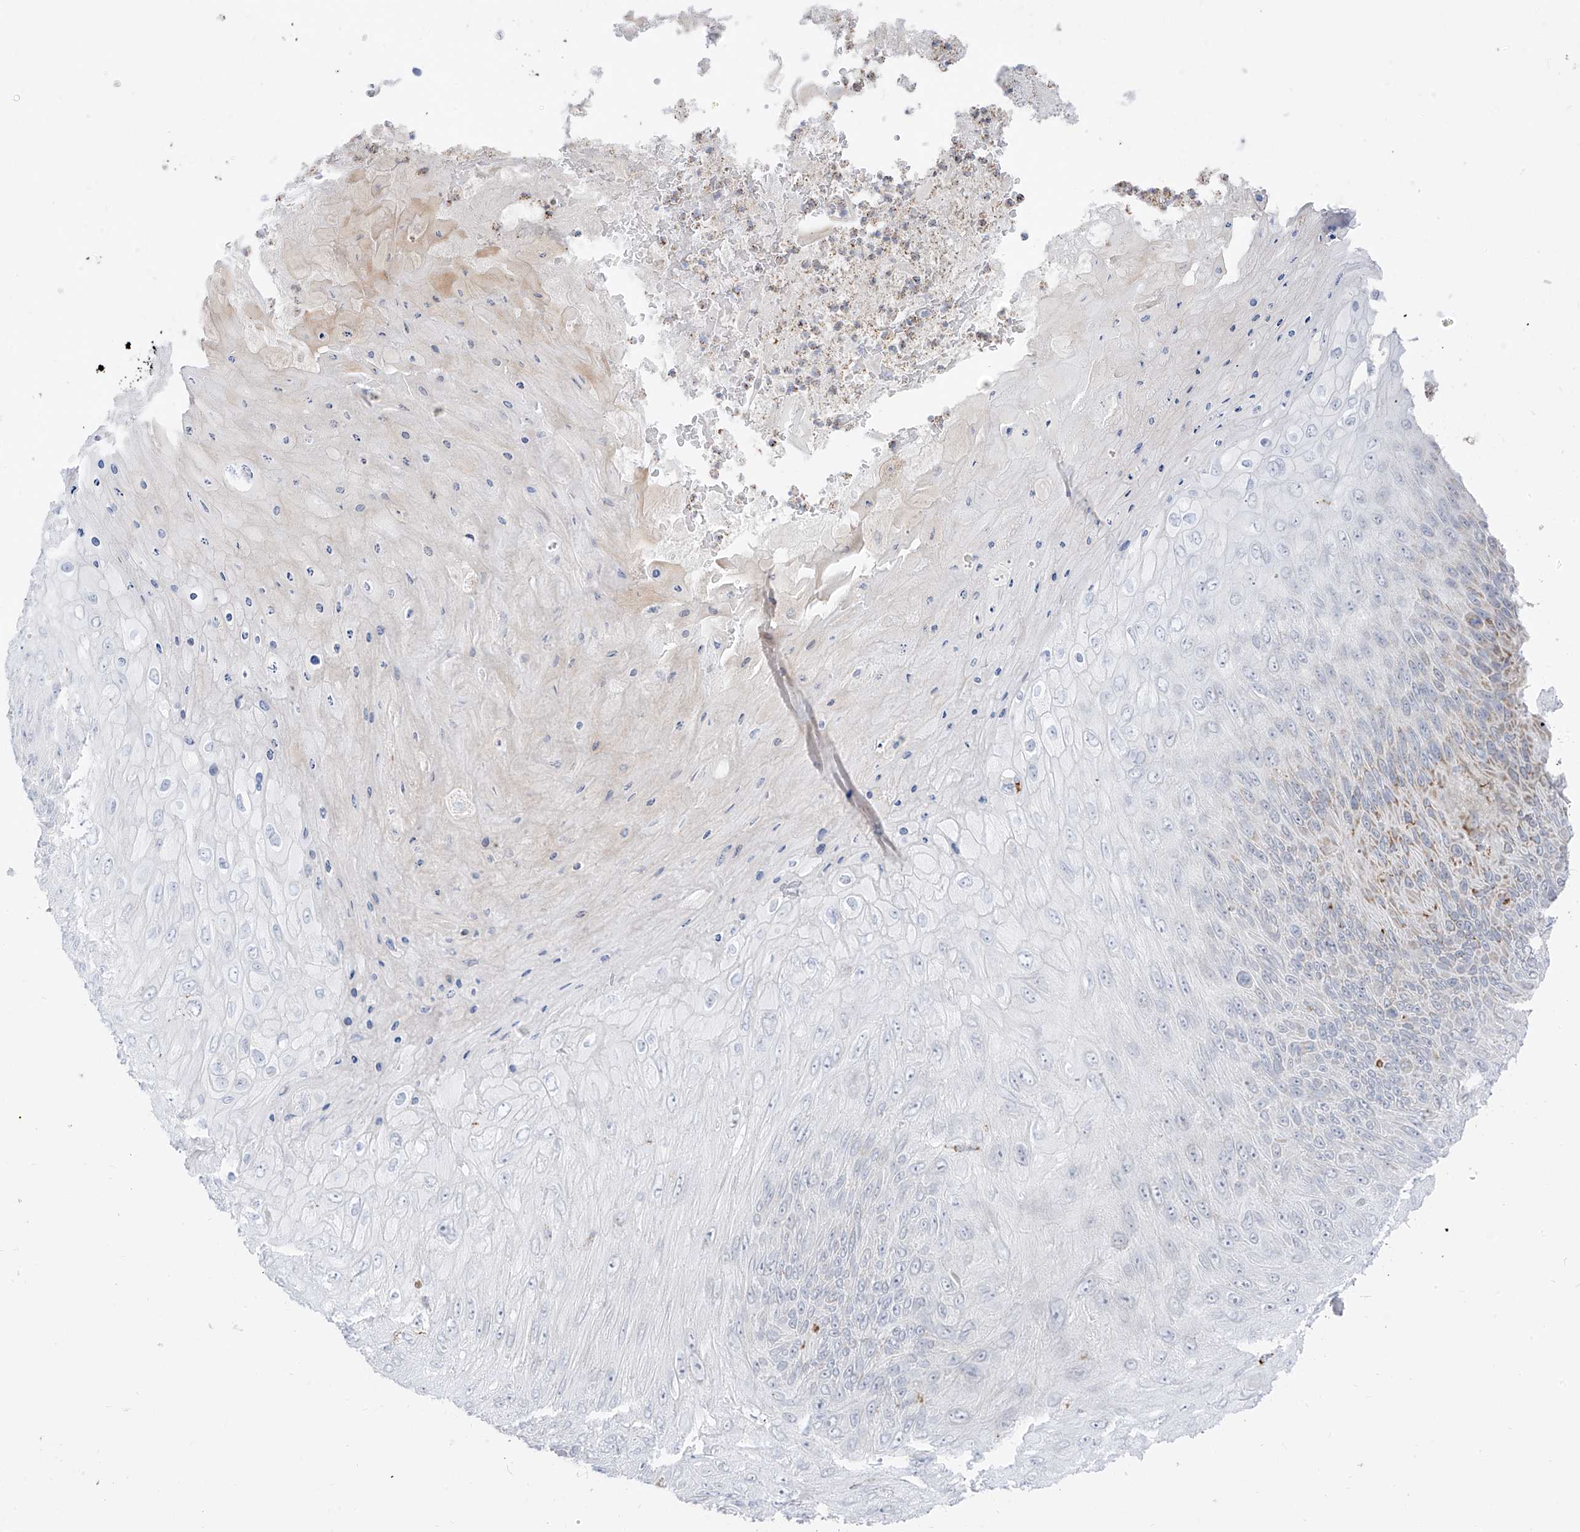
{"staining": {"intensity": "negative", "quantity": "none", "location": "none"}, "tissue": "skin cancer", "cell_type": "Tumor cells", "image_type": "cancer", "snomed": [{"axis": "morphology", "description": "Squamous cell carcinoma, NOS"}, {"axis": "topography", "description": "Skin"}], "caption": "Immunohistochemistry histopathology image of neoplastic tissue: skin squamous cell carcinoma stained with DAB (3,3'-diaminobenzidine) displays no significant protein staining in tumor cells.", "gene": "ETHE1", "patient": {"sex": "female", "age": 88}}